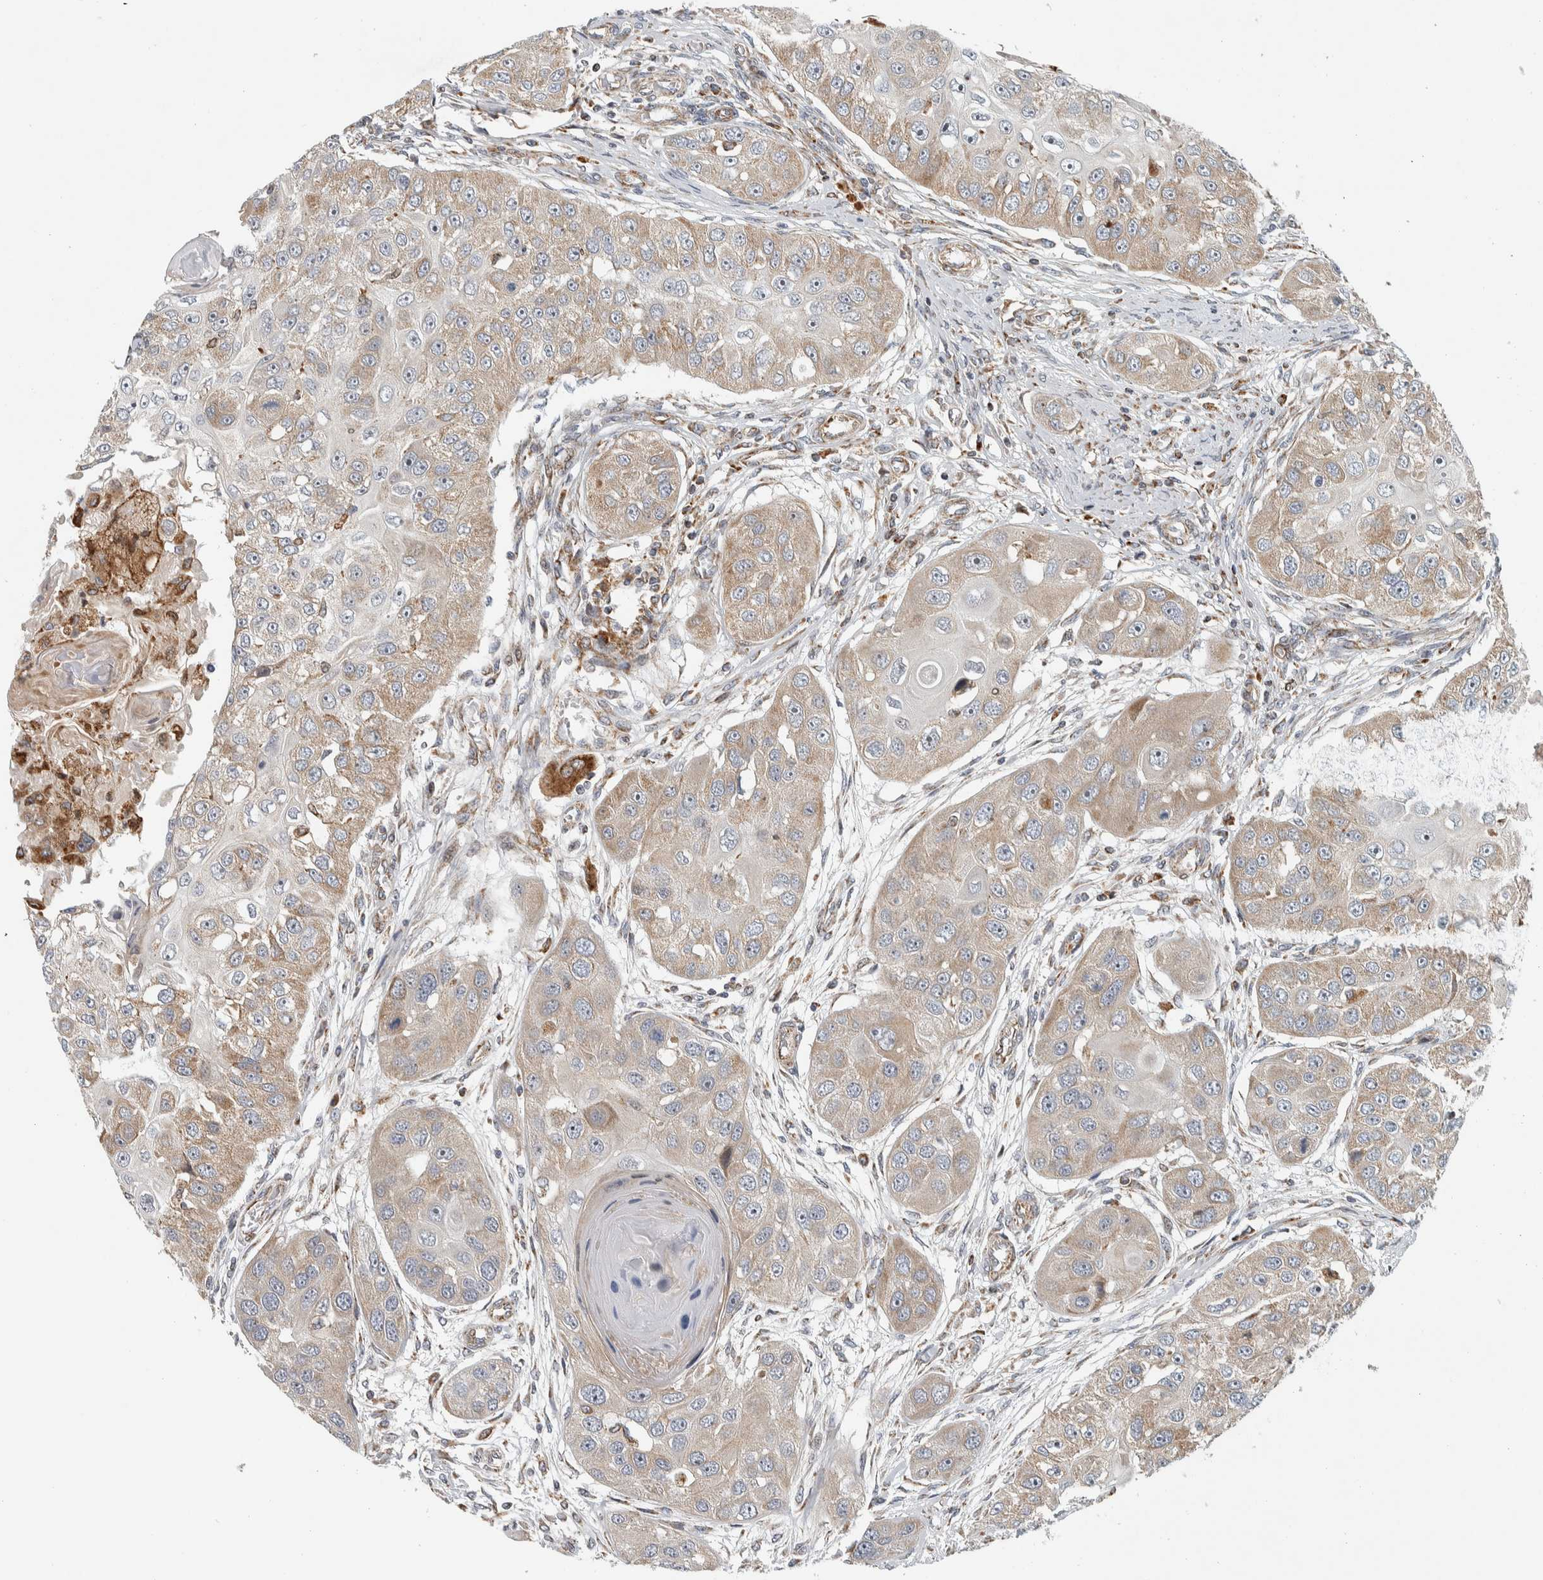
{"staining": {"intensity": "weak", "quantity": ">75%", "location": "cytoplasmic/membranous"}, "tissue": "head and neck cancer", "cell_type": "Tumor cells", "image_type": "cancer", "snomed": [{"axis": "morphology", "description": "Normal tissue, NOS"}, {"axis": "morphology", "description": "Squamous cell carcinoma, NOS"}, {"axis": "topography", "description": "Skeletal muscle"}, {"axis": "topography", "description": "Head-Neck"}], "caption": "Weak cytoplasmic/membranous positivity for a protein is appreciated in about >75% of tumor cells of head and neck cancer (squamous cell carcinoma) using IHC.", "gene": "AFP", "patient": {"sex": "male", "age": 51}}